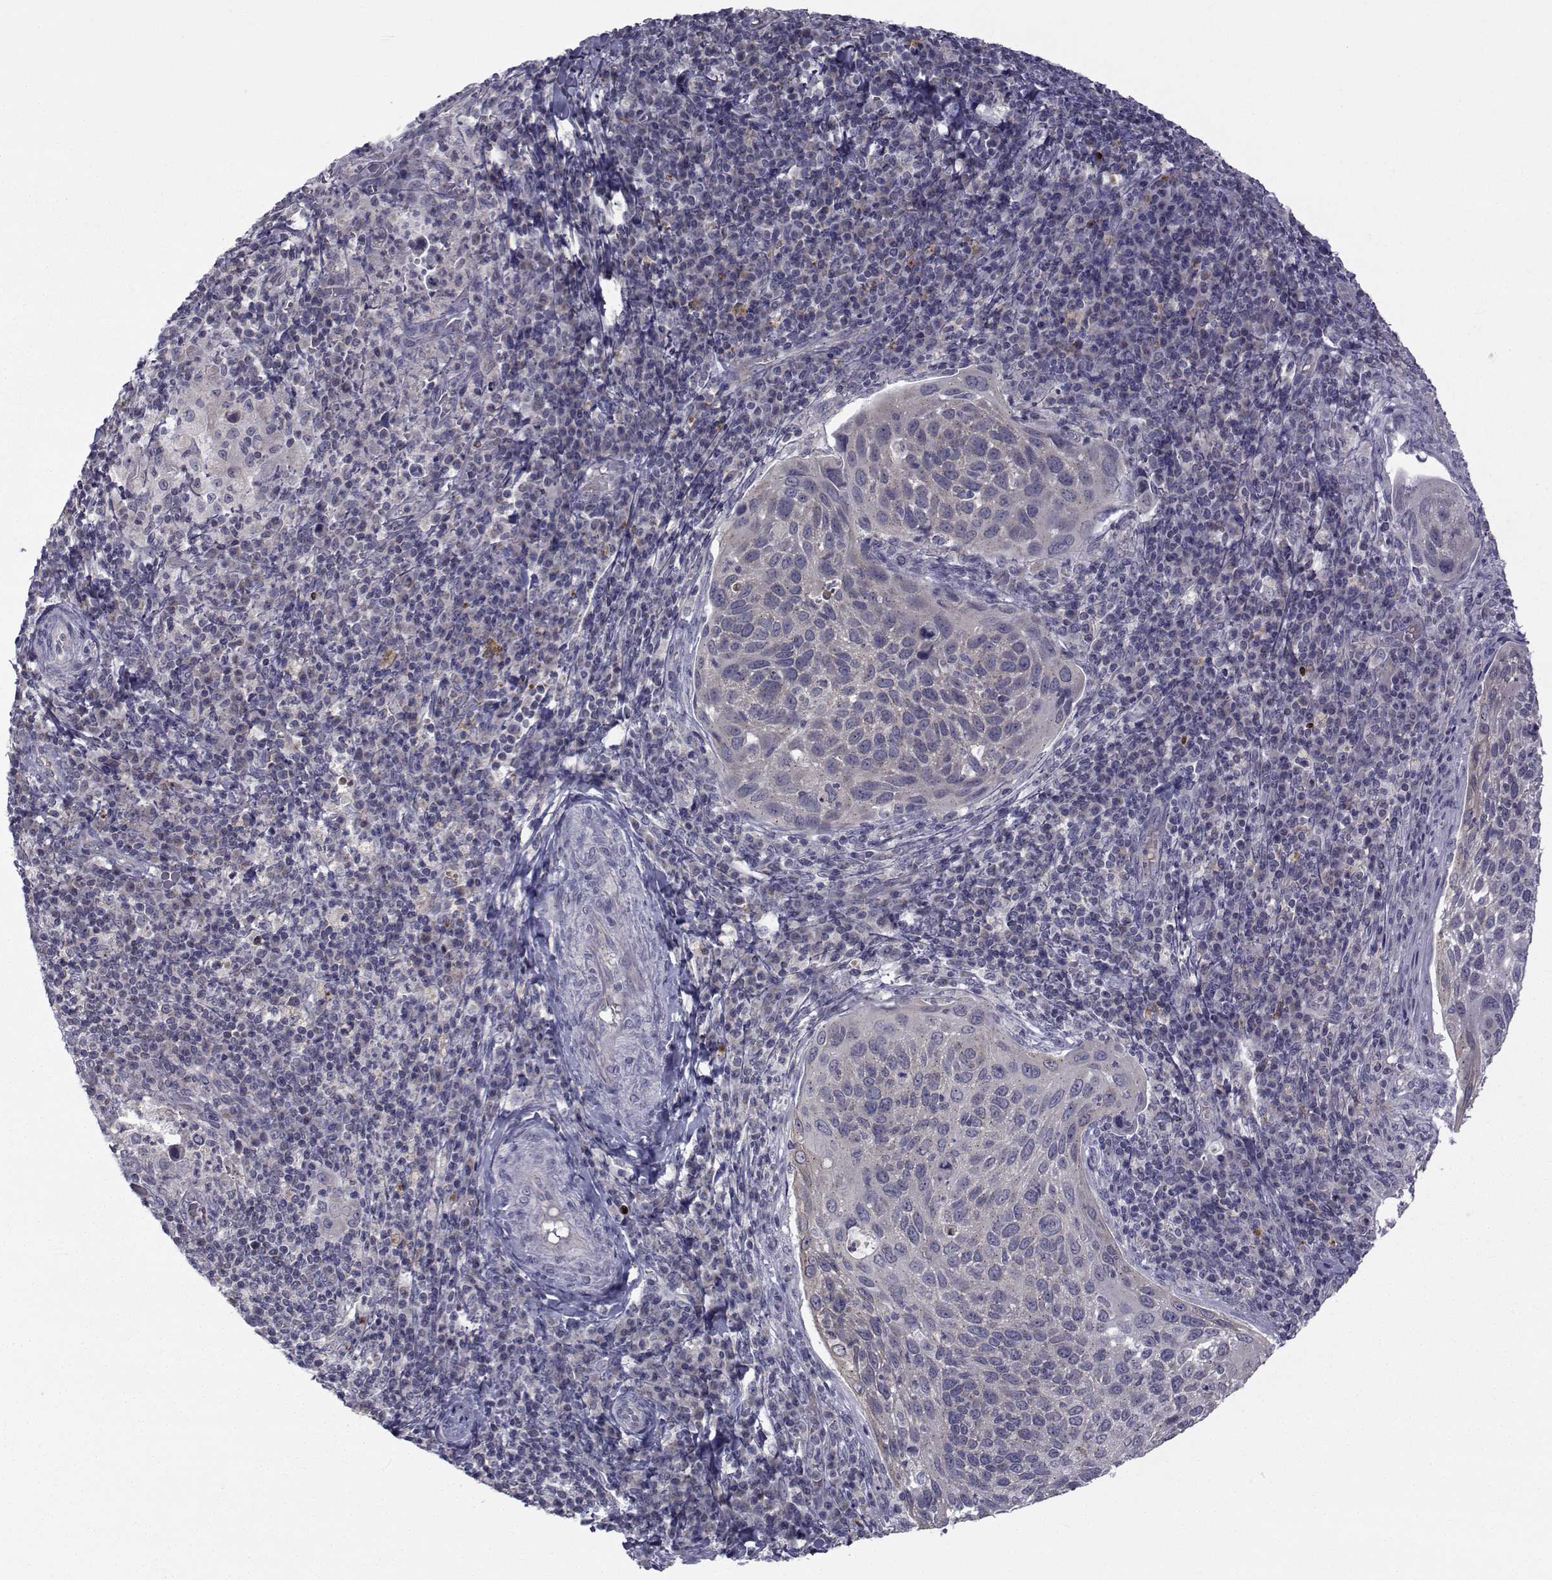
{"staining": {"intensity": "negative", "quantity": "none", "location": "none"}, "tissue": "cervical cancer", "cell_type": "Tumor cells", "image_type": "cancer", "snomed": [{"axis": "morphology", "description": "Squamous cell carcinoma, NOS"}, {"axis": "topography", "description": "Cervix"}], "caption": "DAB immunohistochemical staining of cervical squamous cell carcinoma shows no significant staining in tumor cells.", "gene": "ANGPT1", "patient": {"sex": "female", "age": 54}}